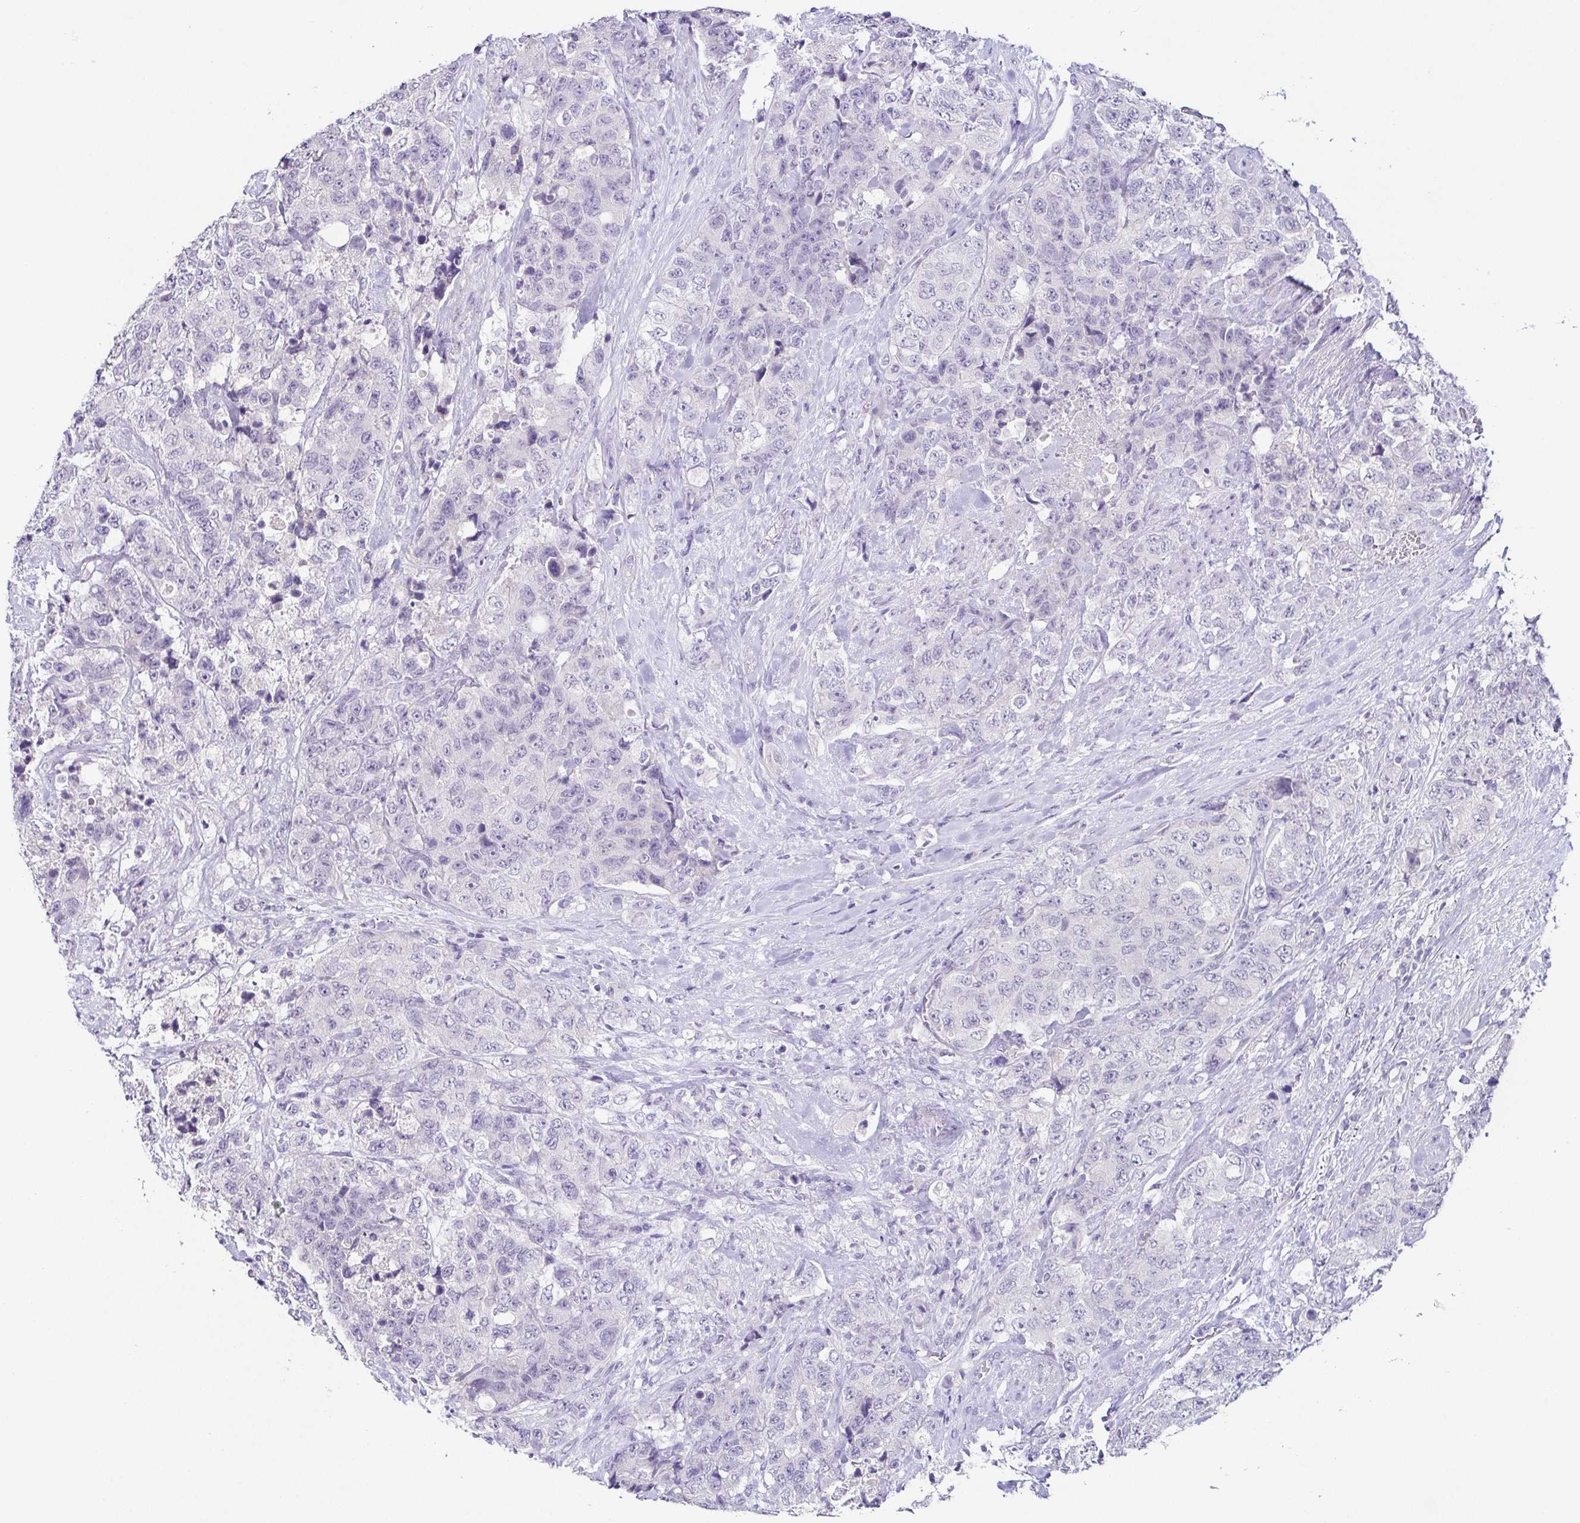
{"staining": {"intensity": "negative", "quantity": "none", "location": "none"}, "tissue": "urothelial cancer", "cell_type": "Tumor cells", "image_type": "cancer", "snomed": [{"axis": "morphology", "description": "Urothelial carcinoma, High grade"}, {"axis": "topography", "description": "Urinary bladder"}], "caption": "Tumor cells are negative for brown protein staining in urothelial carcinoma (high-grade). The staining was performed using DAB to visualize the protein expression in brown, while the nuclei were stained in blue with hematoxylin (Magnification: 20x).", "gene": "TP73", "patient": {"sex": "female", "age": 78}}